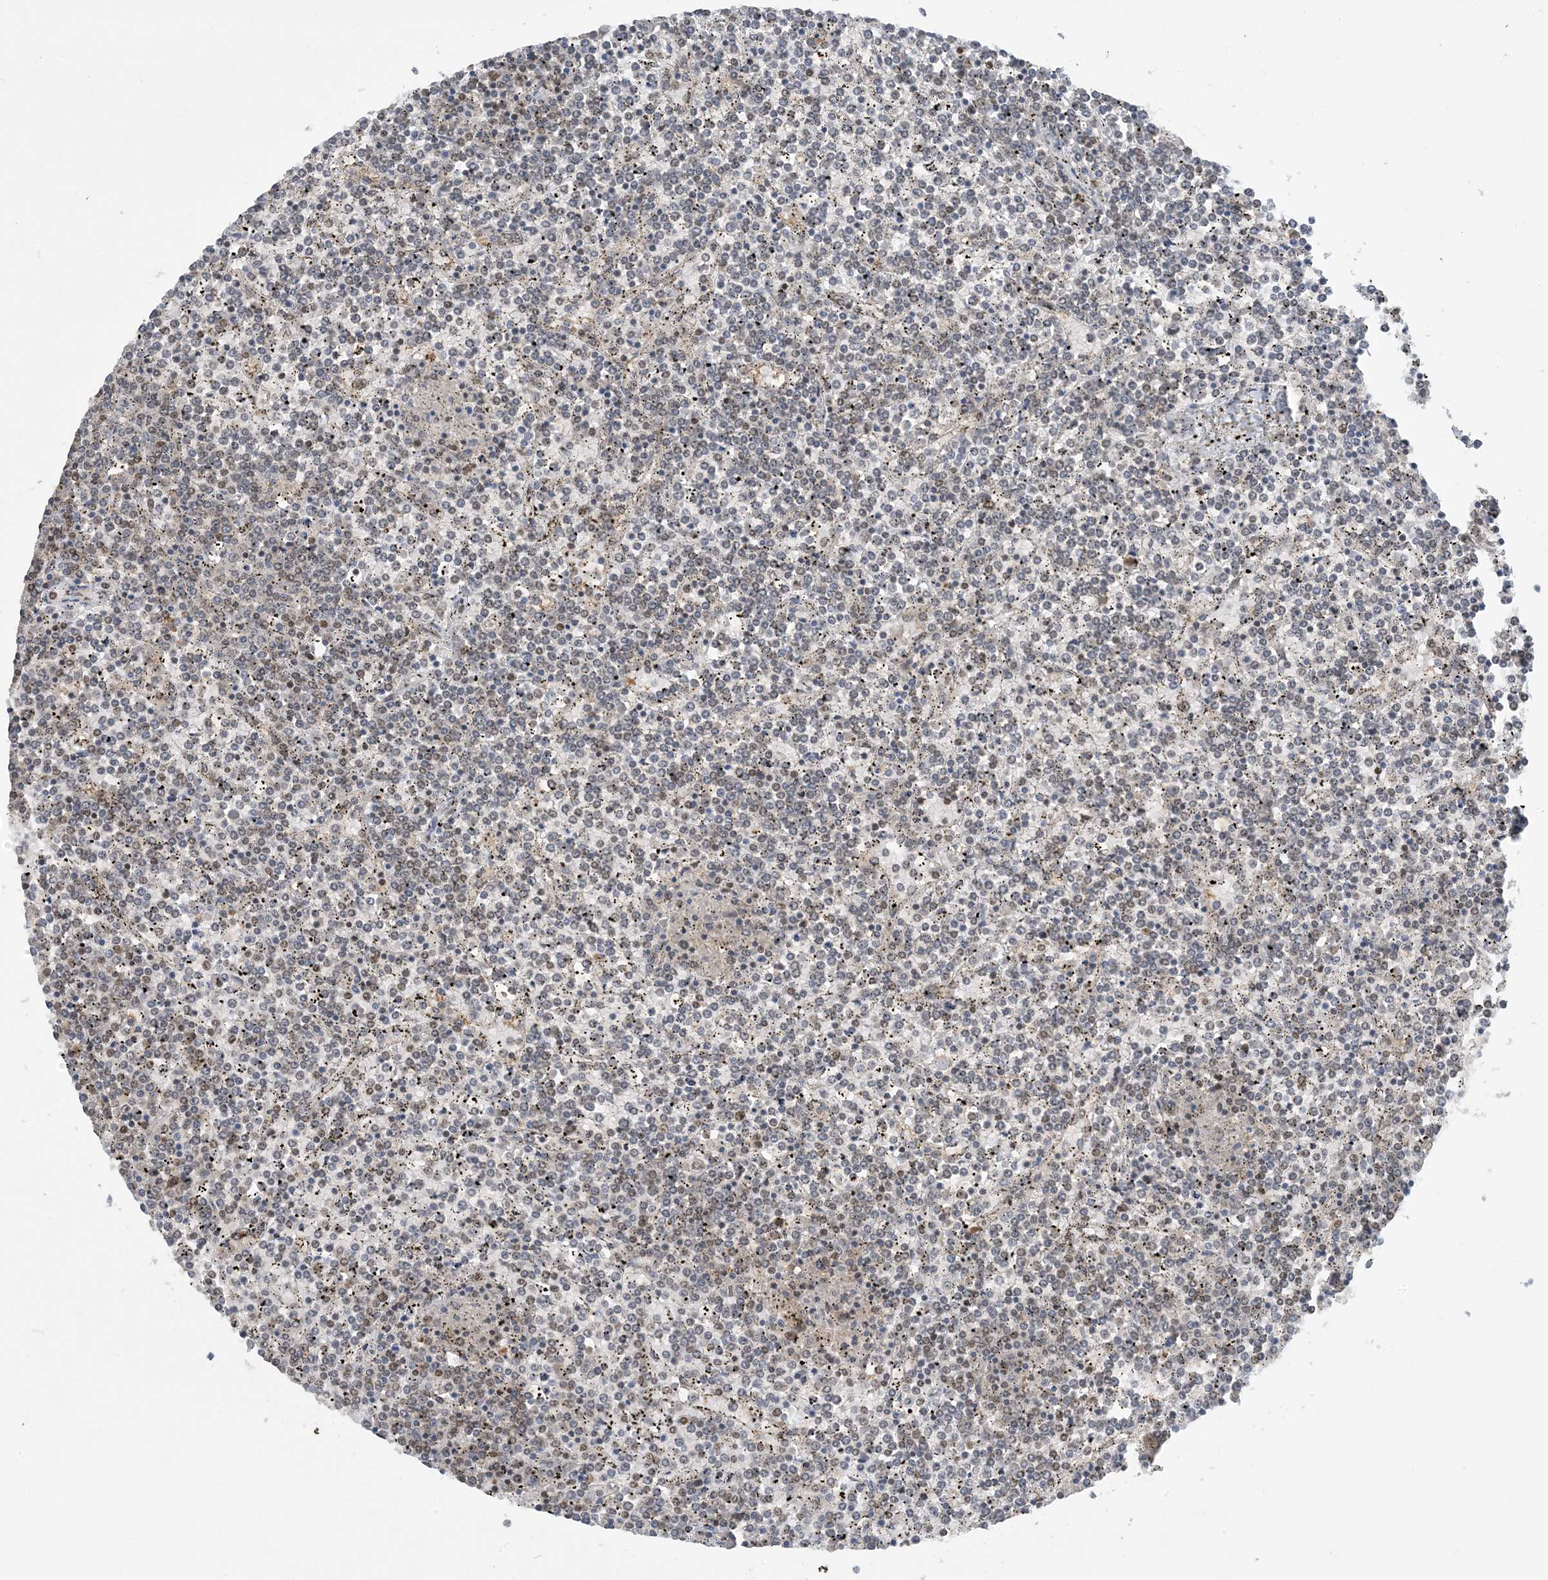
{"staining": {"intensity": "weak", "quantity": "25%-75%", "location": "nuclear"}, "tissue": "lymphoma", "cell_type": "Tumor cells", "image_type": "cancer", "snomed": [{"axis": "morphology", "description": "Malignant lymphoma, non-Hodgkin's type, Low grade"}, {"axis": "topography", "description": "Spleen"}], "caption": "Human malignant lymphoma, non-Hodgkin's type (low-grade) stained with a brown dye displays weak nuclear positive expression in about 25%-75% of tumor cells.", "gene": "ACYP2", "patient": {"sex": "female", "age": 19}}